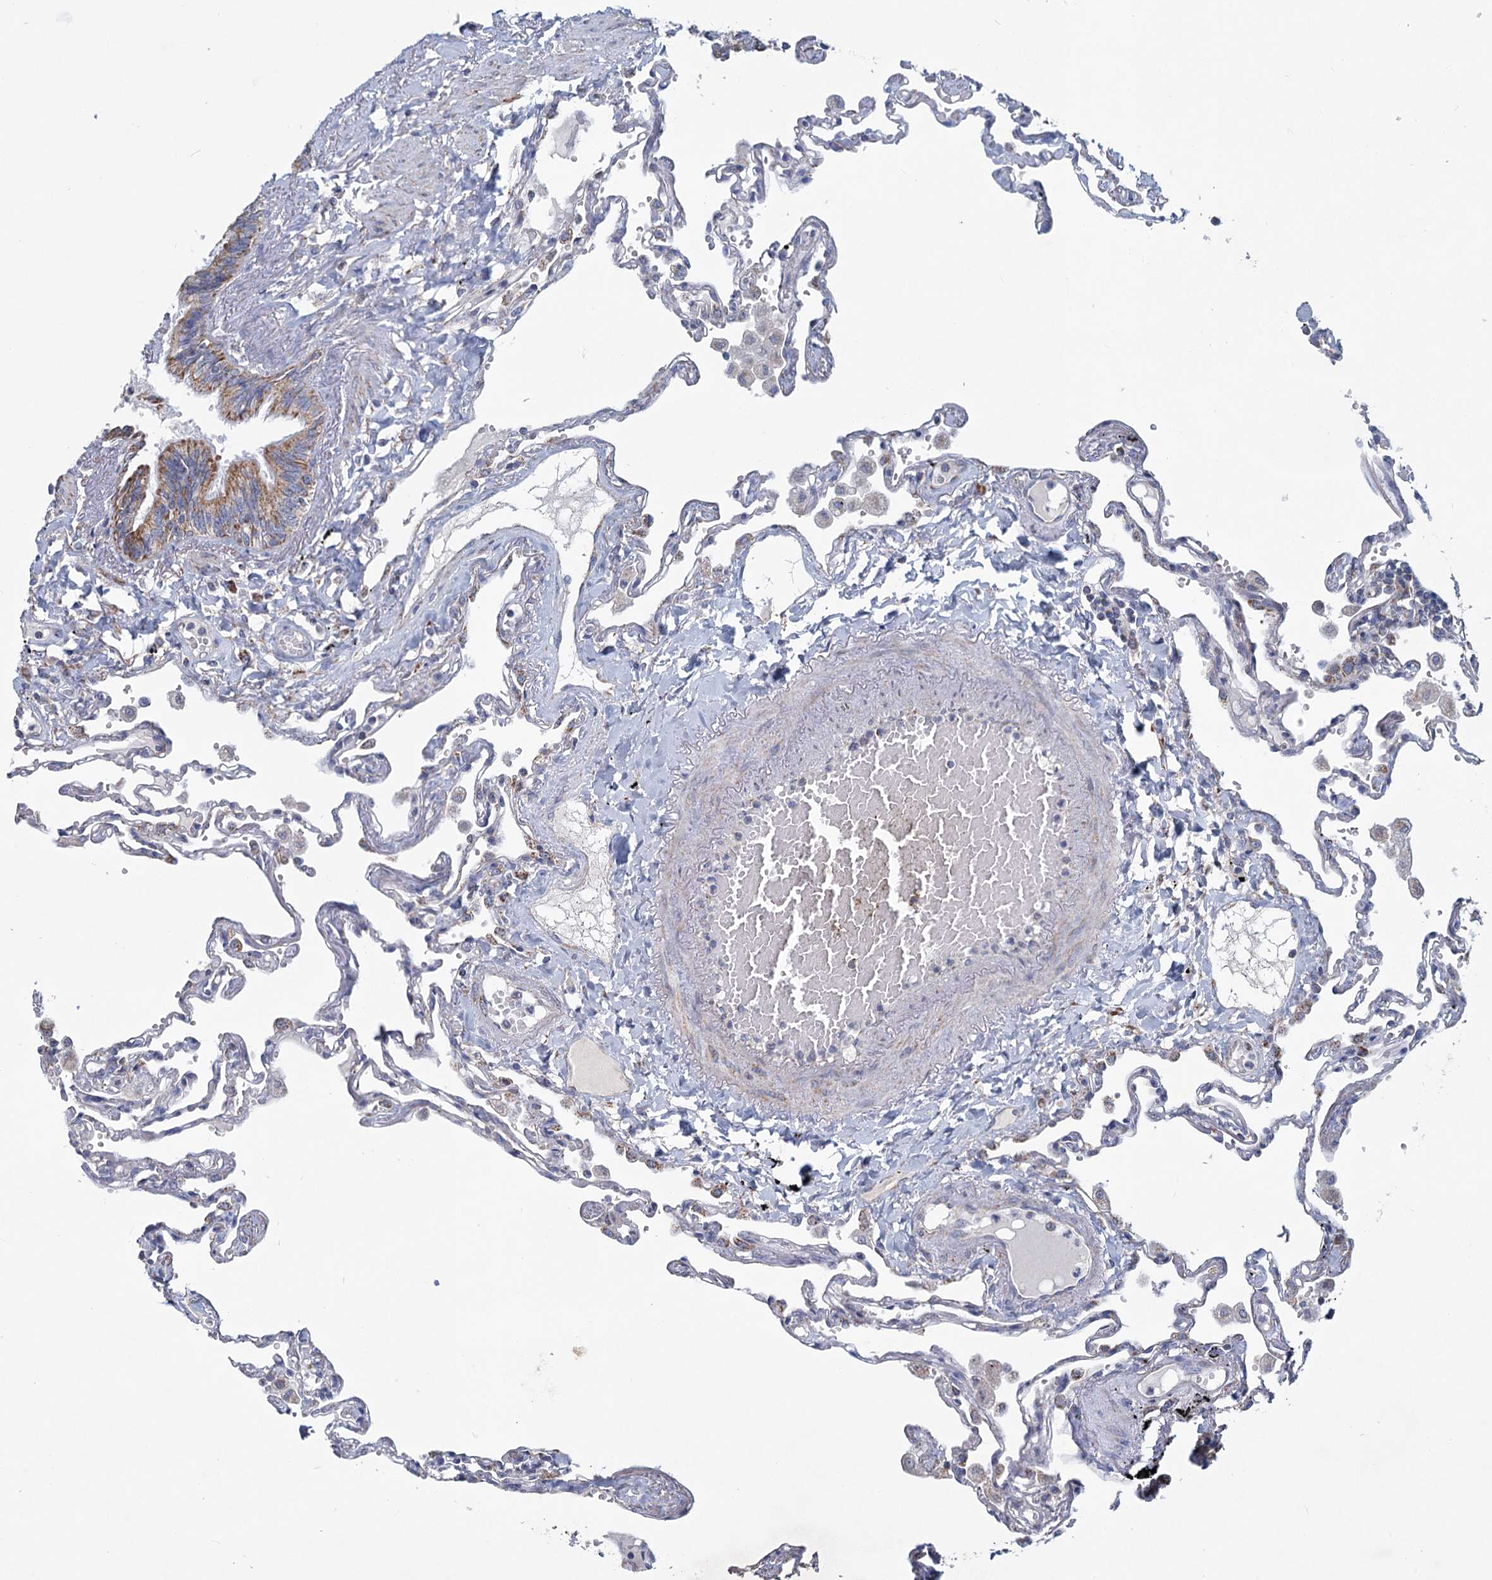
{"staining": {"intensity": "negative", "quantity": "none", "location": "none"}, "tissue": "lung", "cell_type": "Alveolar cells", "image_type": "normal", "snomed": [{"axis": "morphology", "description": "Normal tissue, NOS"}, {"axis": "topography", "description": "Lung"}], "caption": "An IHC histopathology image of benign lung is shown. There is no staining in alveolar cells of lung. Nuclei are stained in blue.", "gene": "NDUFC2", "patient": {"sex": "female", "age": 67}}